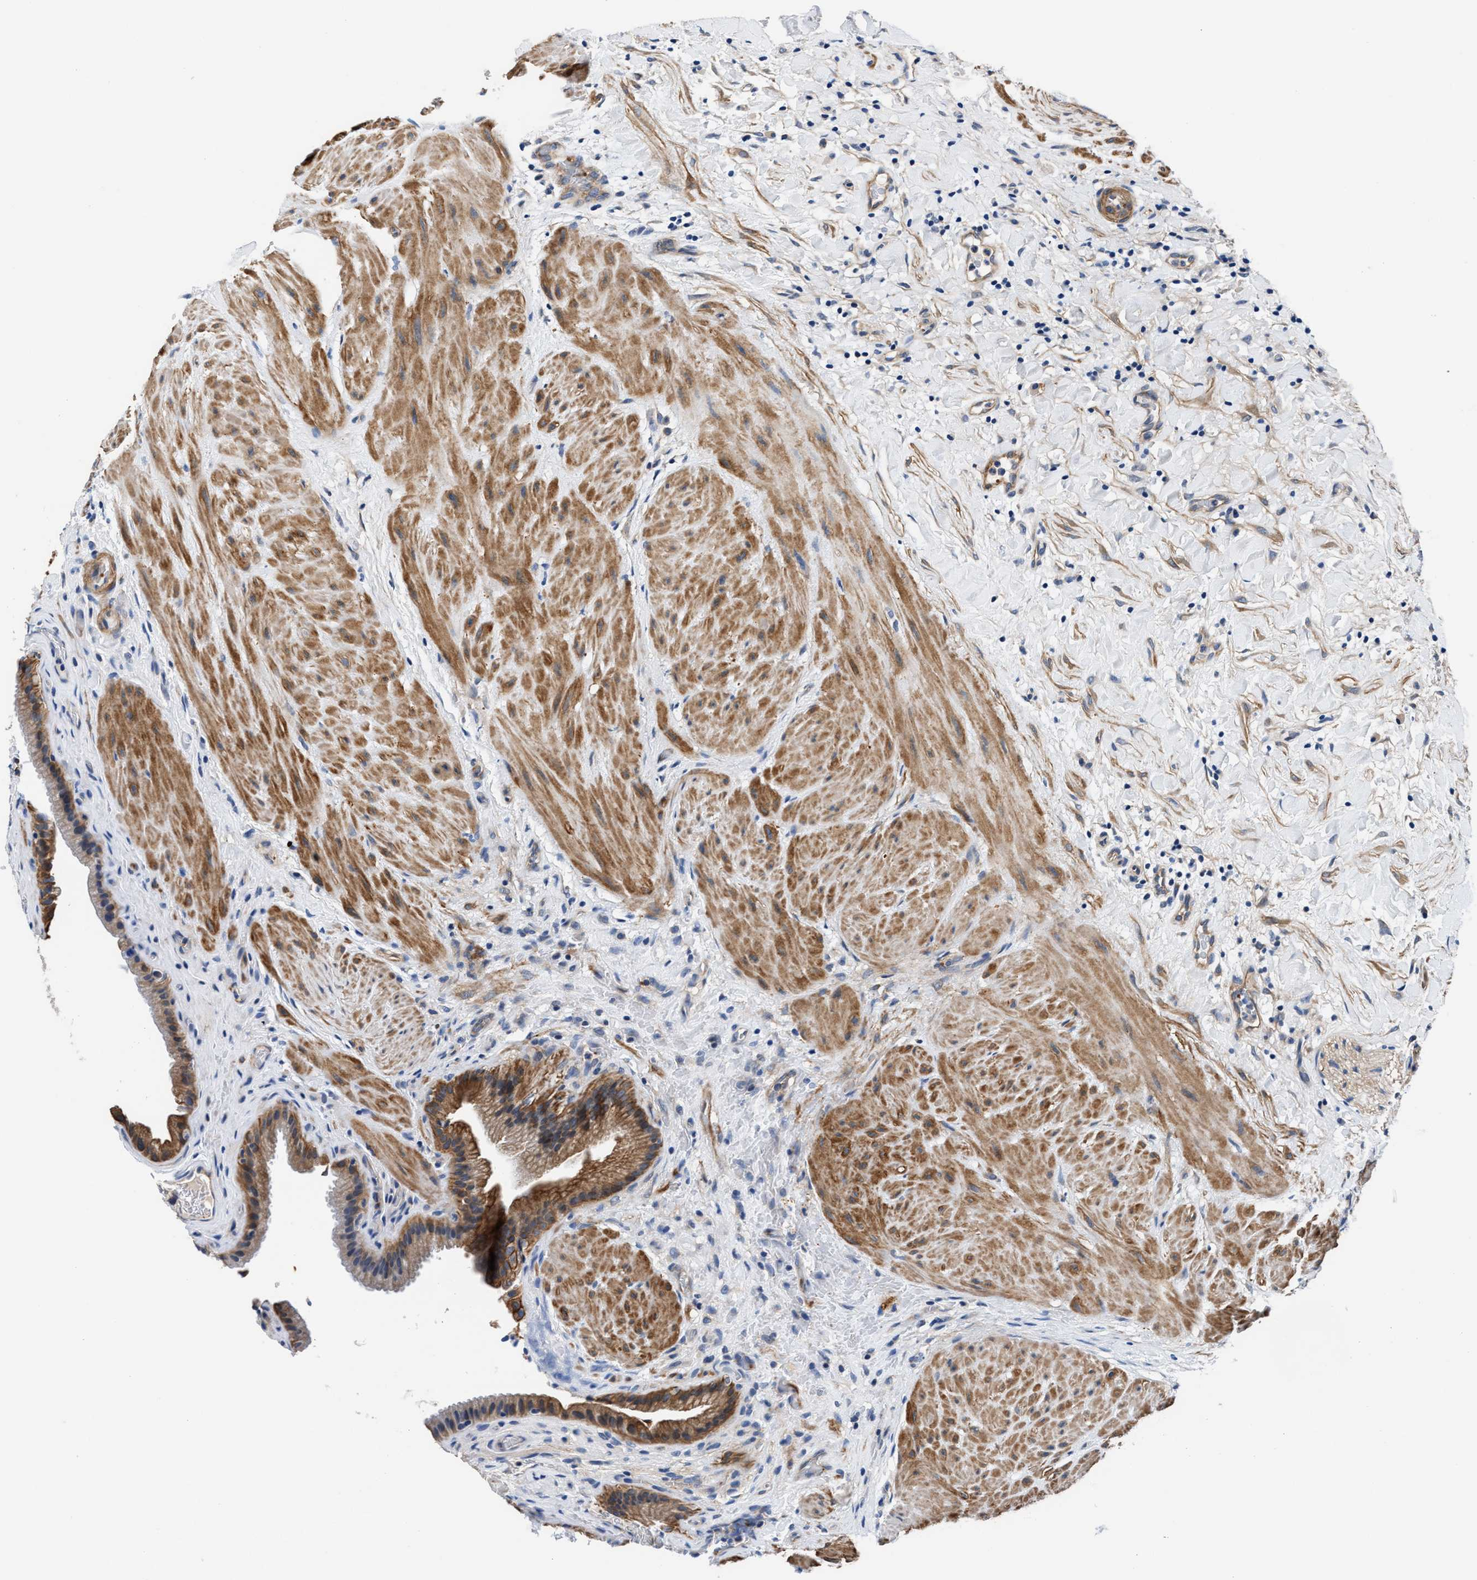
{"staining": {"intensity": "strong", "quantity": "25%-75%", "location": "cytoplasmic/membranous"}, "tissue": "gallbladder", "cell_type": "Glandular cells", "image_type": "normal", "snomed": [{"axis": "morphology", "description": "Normal tissue, NOS"}, {"axis": "topography", "description": "Gallbladder"}], "caption": "About 25%-75% of glandular cells in normal human gallbladder display strong cytoplasmic/membranous protein expression as visualized by brown immunohistochemical staining.", "gene": "PARG", "patient": {"sex": "male", "age": 49}}